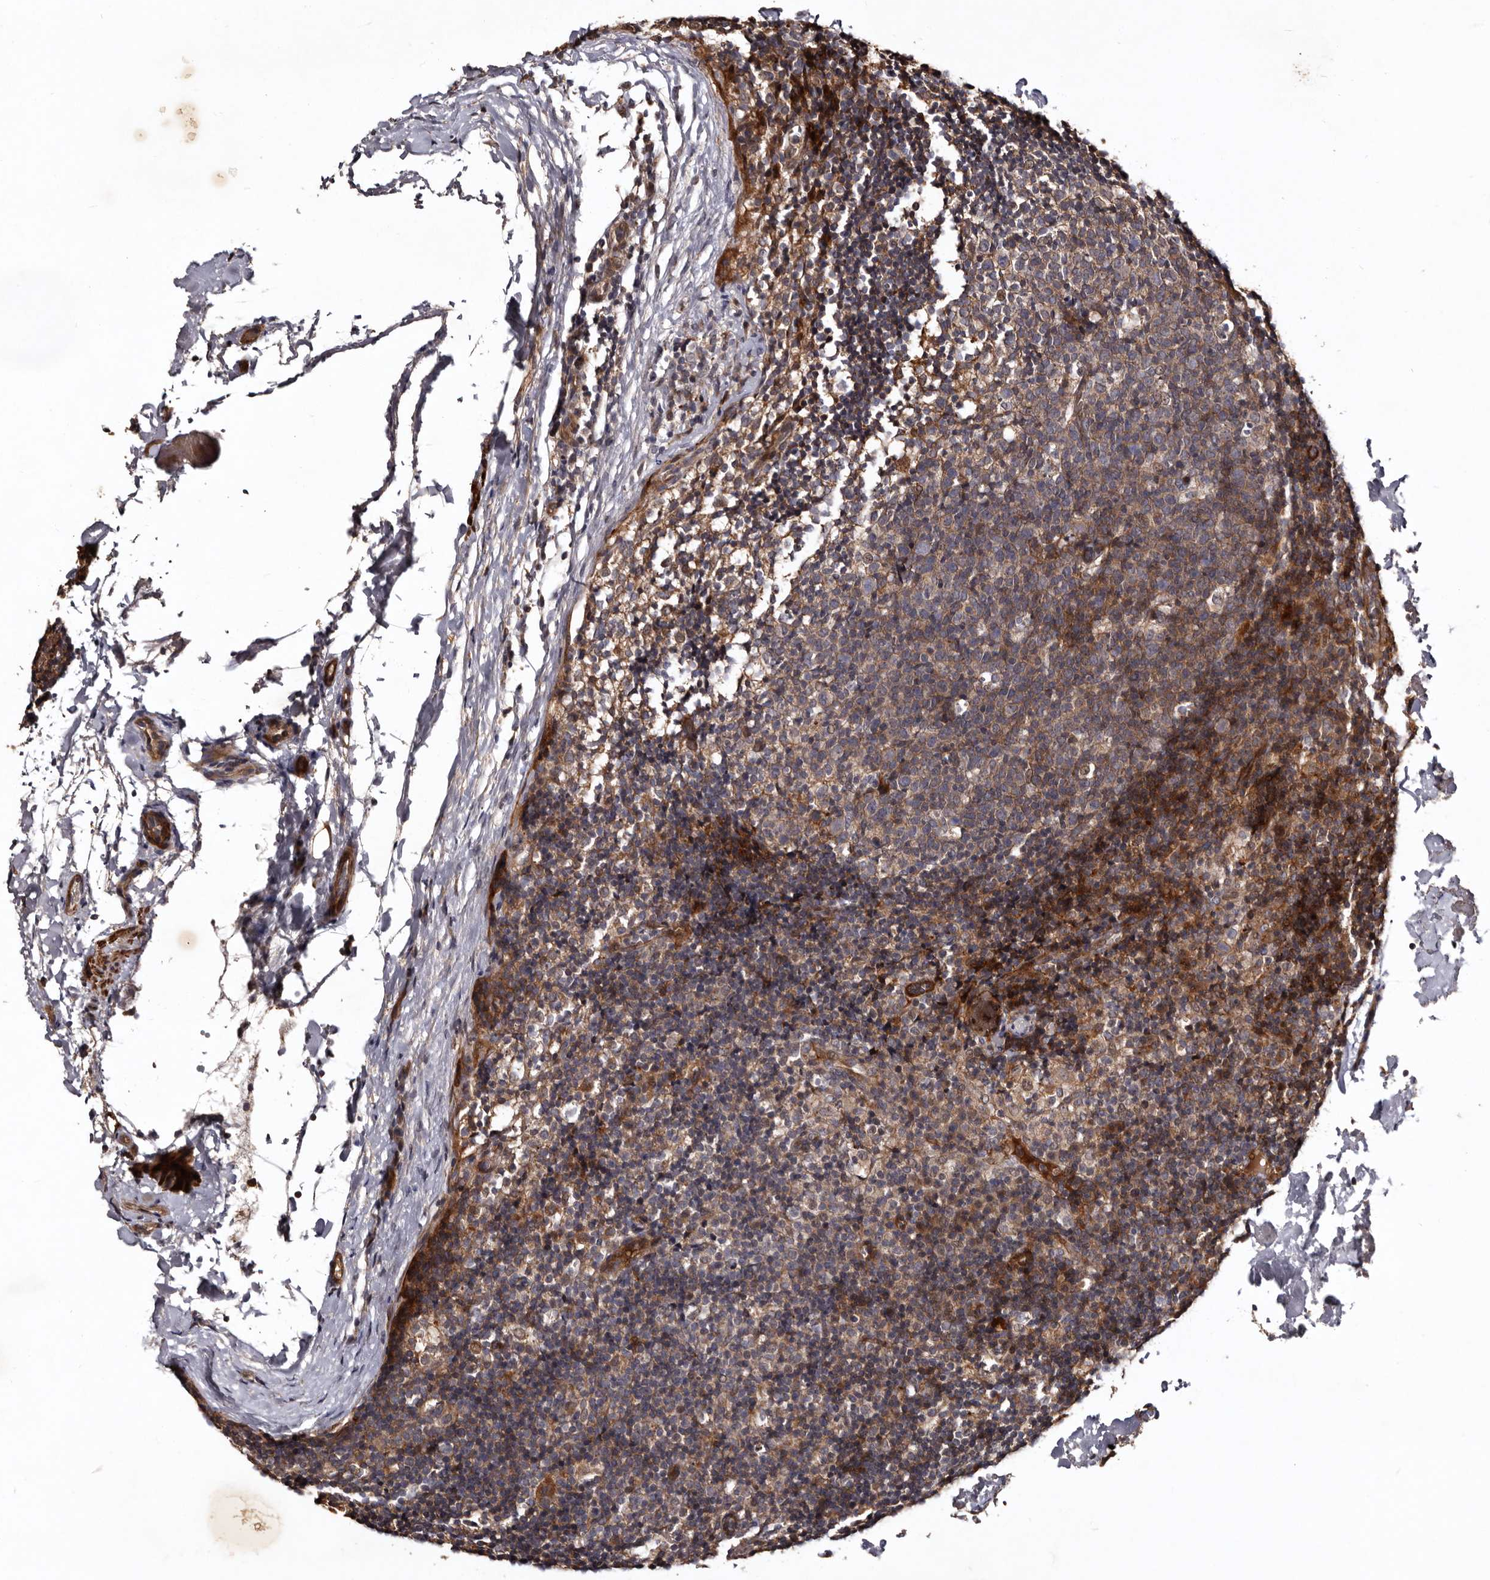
{"staining": {"intensity": "moderate", "quantity": "<25%", "location": "cytoplasmic/membranous"}, "tissue": "lymph node", "cell_type": "Germinal center cells", "image_type": "normal", "snomed": [{"axis": "morphology", "description": "Normal tissue, NOS"}, {"axis": "morphology", "description": "Inflammation, NOS"}, {"axis": "topography", "description": "Lymph node"}], "caption": "IHC photomicrograph of normal lymph node: human lymph node stained using immunohistochemistry (IHC) displays low levels of moderate protein expression localized specifically in the cytoplasmic/membranous of germinal center cells, appearing as a cytoplasmic/membranous brown color.", "gene": "PRKD3", "patient": {"sex": "male", "age": 55}}